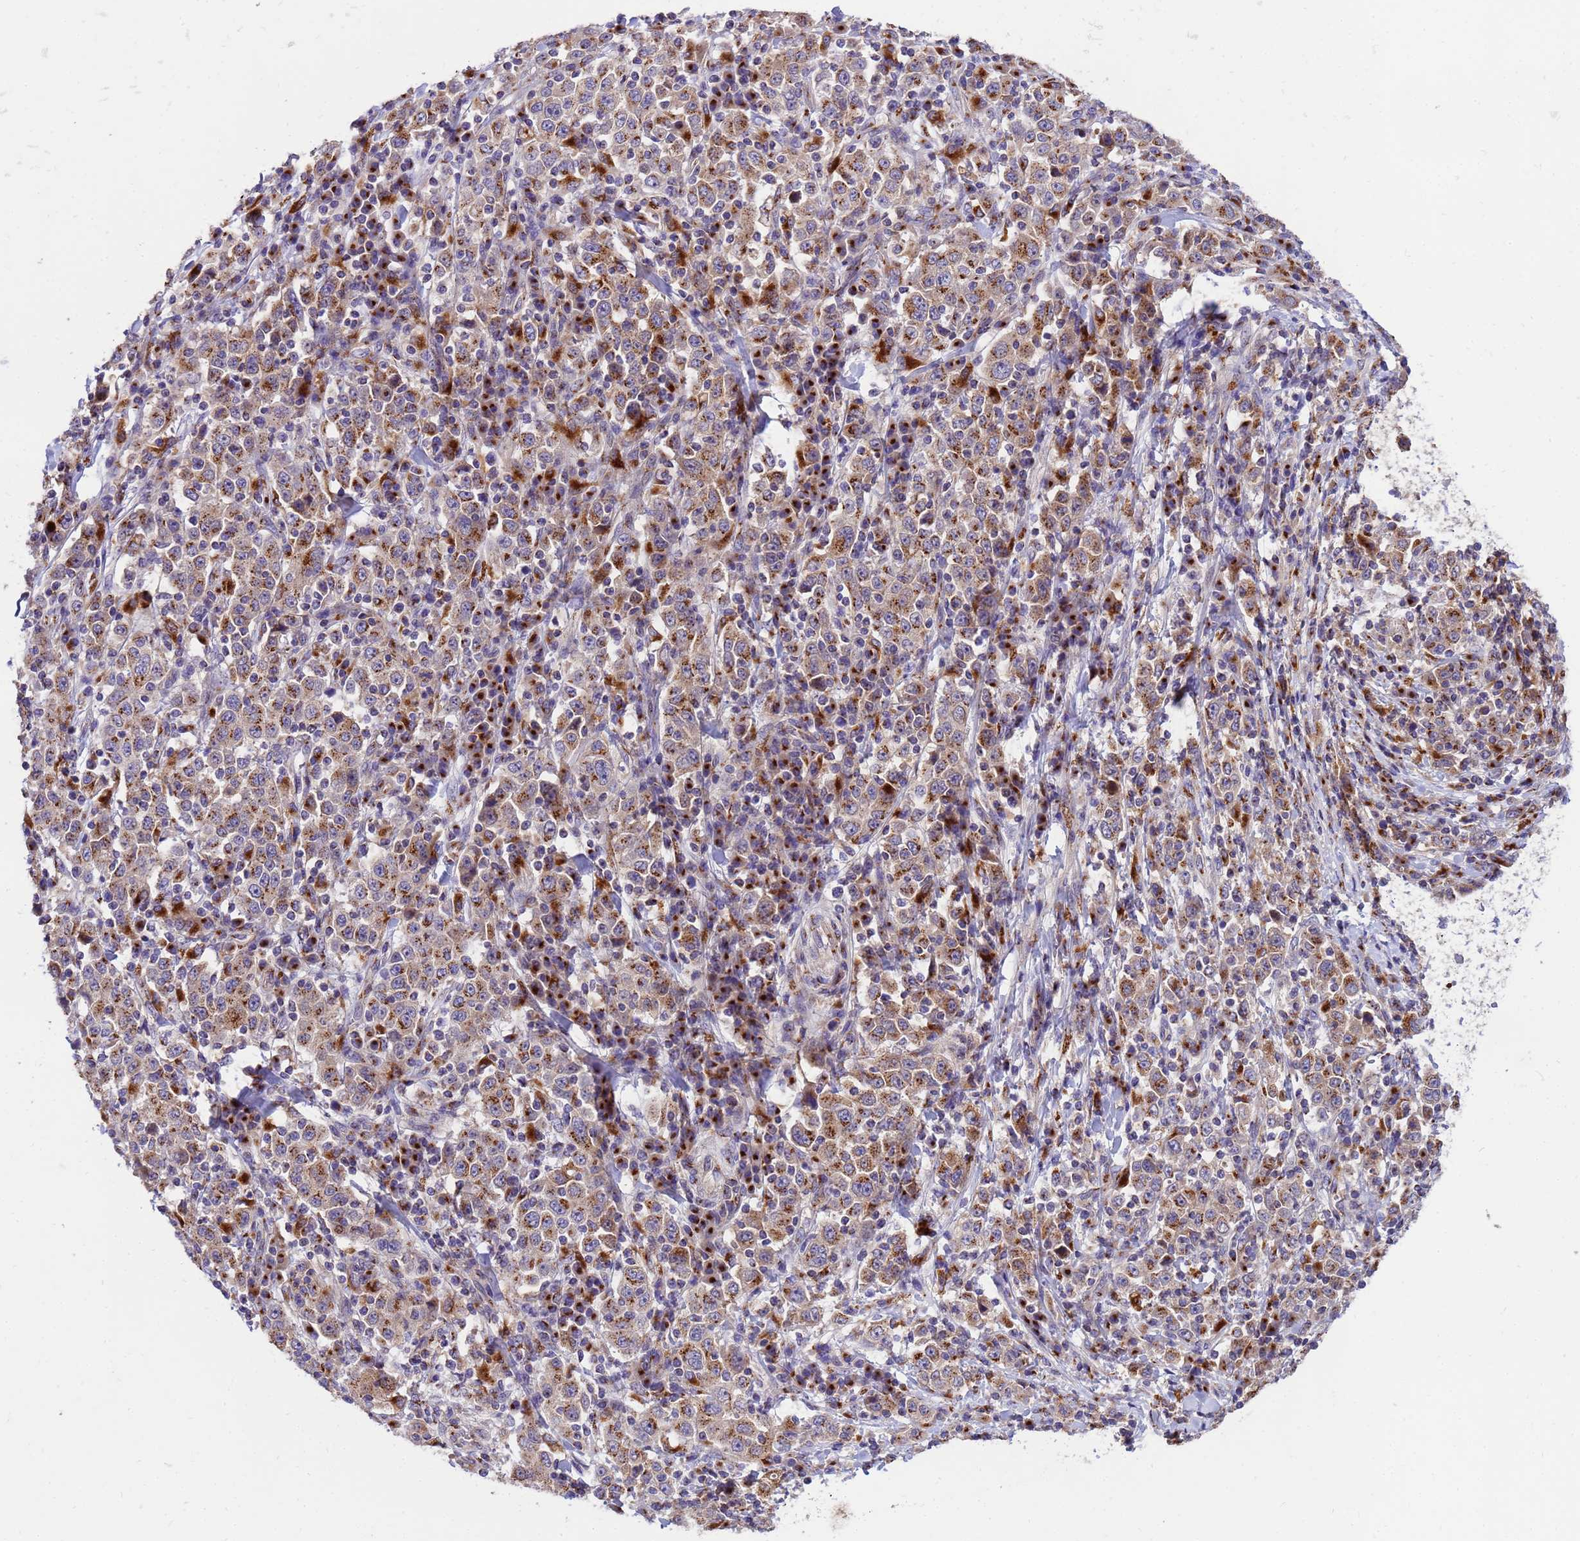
{"staining": {"intensity": "moderate", "quantity": ">75%", "location": "cytoplasmic/membranous"}, "tissue": "stomach cancer", "cell_type": "Tumor cells", "image_type": "cancer", "snomed": [{"axis": "morphology", "description": "Normal tissue, NOS"}, {"axis": "morphology", "description": "Adenocarcinoma, NOS"}, {"axis": "topography", "description": "Stomach, upper"}, {"axis": "topography", "description": "Stomach"}], "caption": "Immunohistochemistry (IHC) (DAB (3,3'-diaminobenzidine)) staining of human adenocarcinoma (stomach) reveals moderate cytoplasmic/membranous protein expression in approximately >75% of tumor cells. (DAB IHC with brightfield microscopy, high magnification).", "gene": "HPS3", "patient": {"sex": "male", "age": 59}}